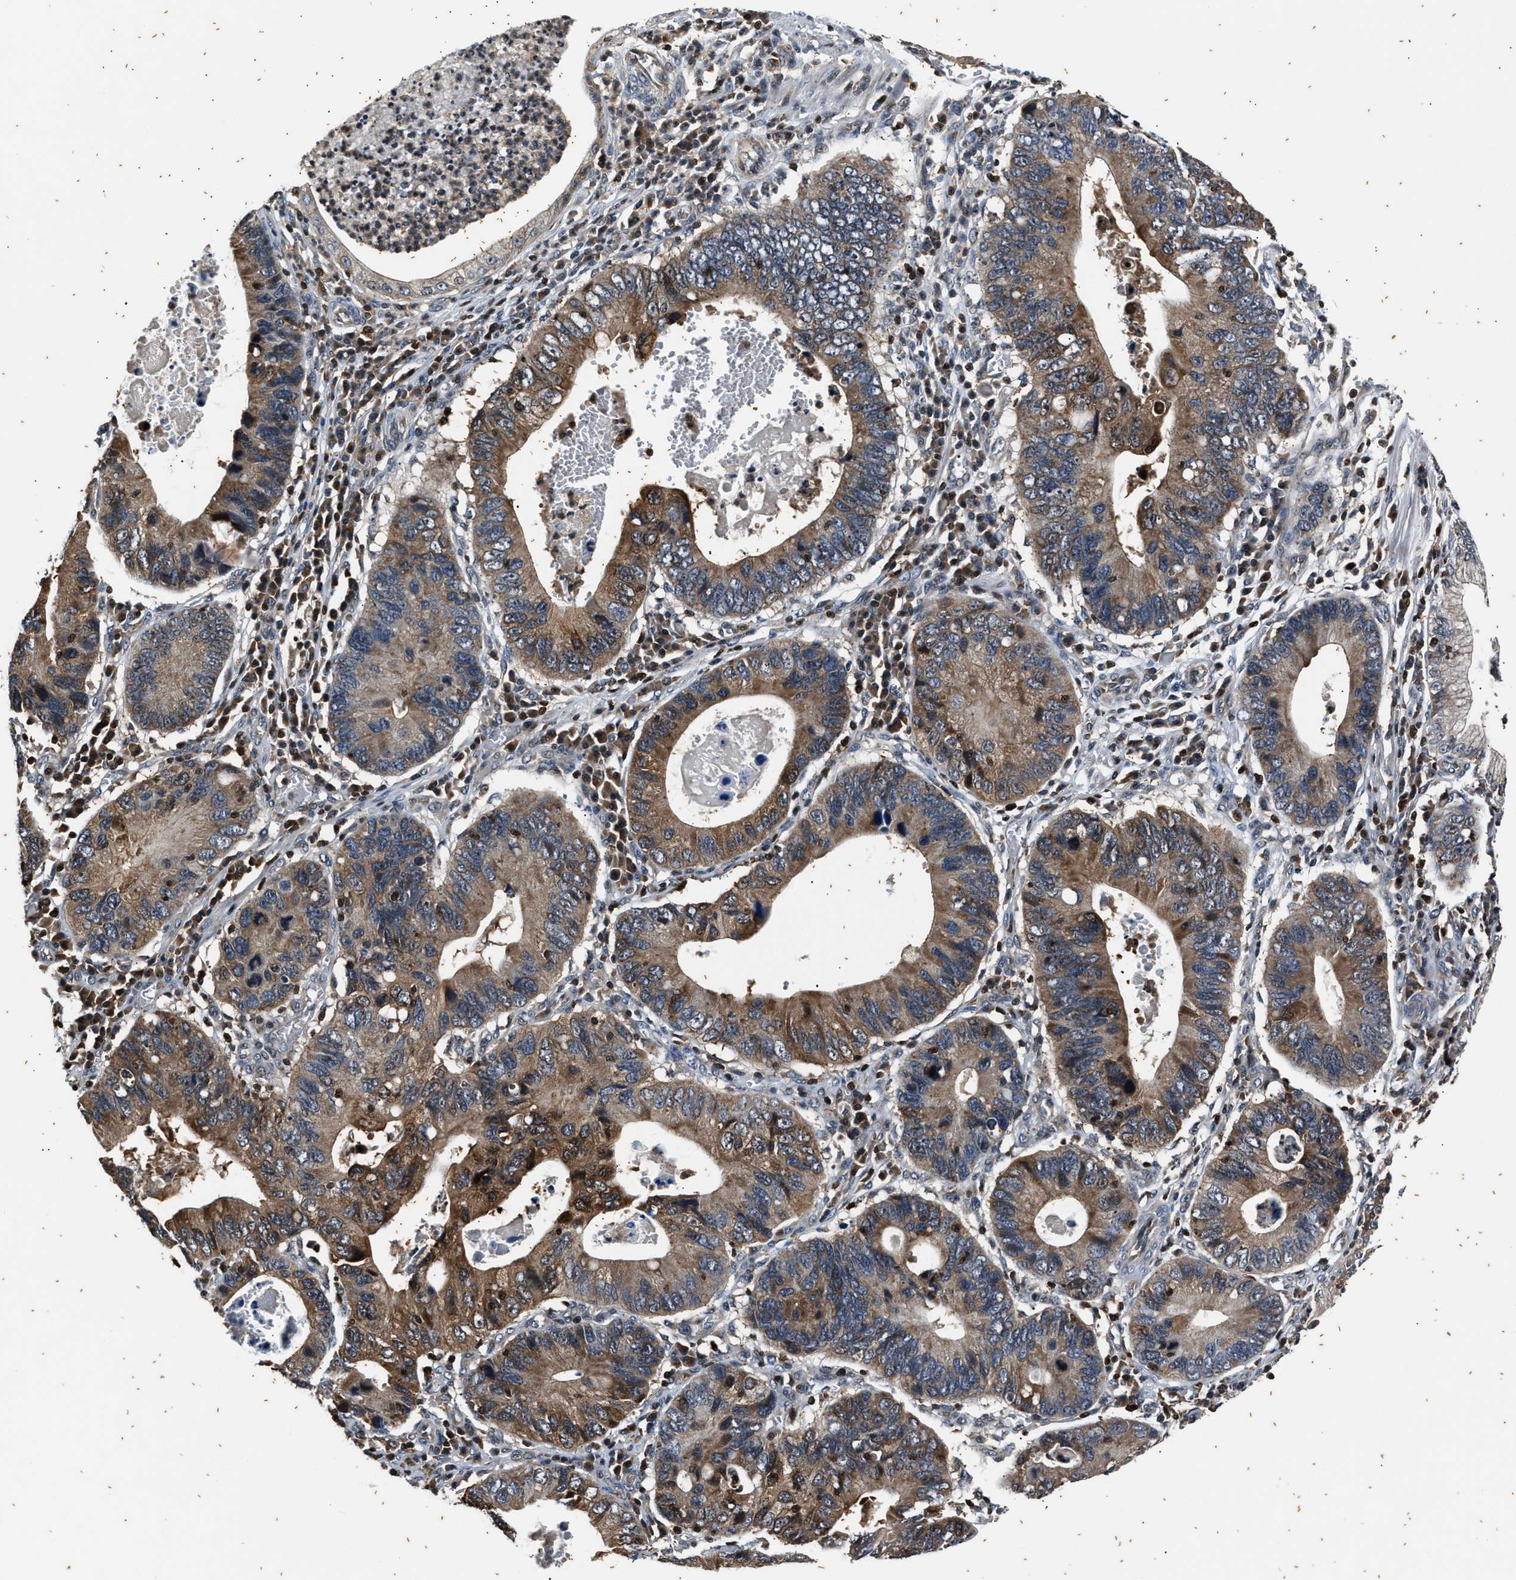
{"staining": {"intensity": "moderate", "quantity": ">75%", "location": "cytoplasmic/membranous"}, "tissue": "stomach cancer", "cell_type": "Tumor cells", "image_type": "cancer", "snomed": [{"axis": "morphology", "description": "Adenocarcinoma, NOS"}, {"axis": "topography", "description": "Stomach"}], "caption": "Immunohistochemical staining of stomach cancer (adenocarcinoma) exhibits moderate cytoplasmic/membranous protein positivity in about >75% of tumor cells.", "gene": "PTPN7", "patient": {"sex": "male", "age": 59}}